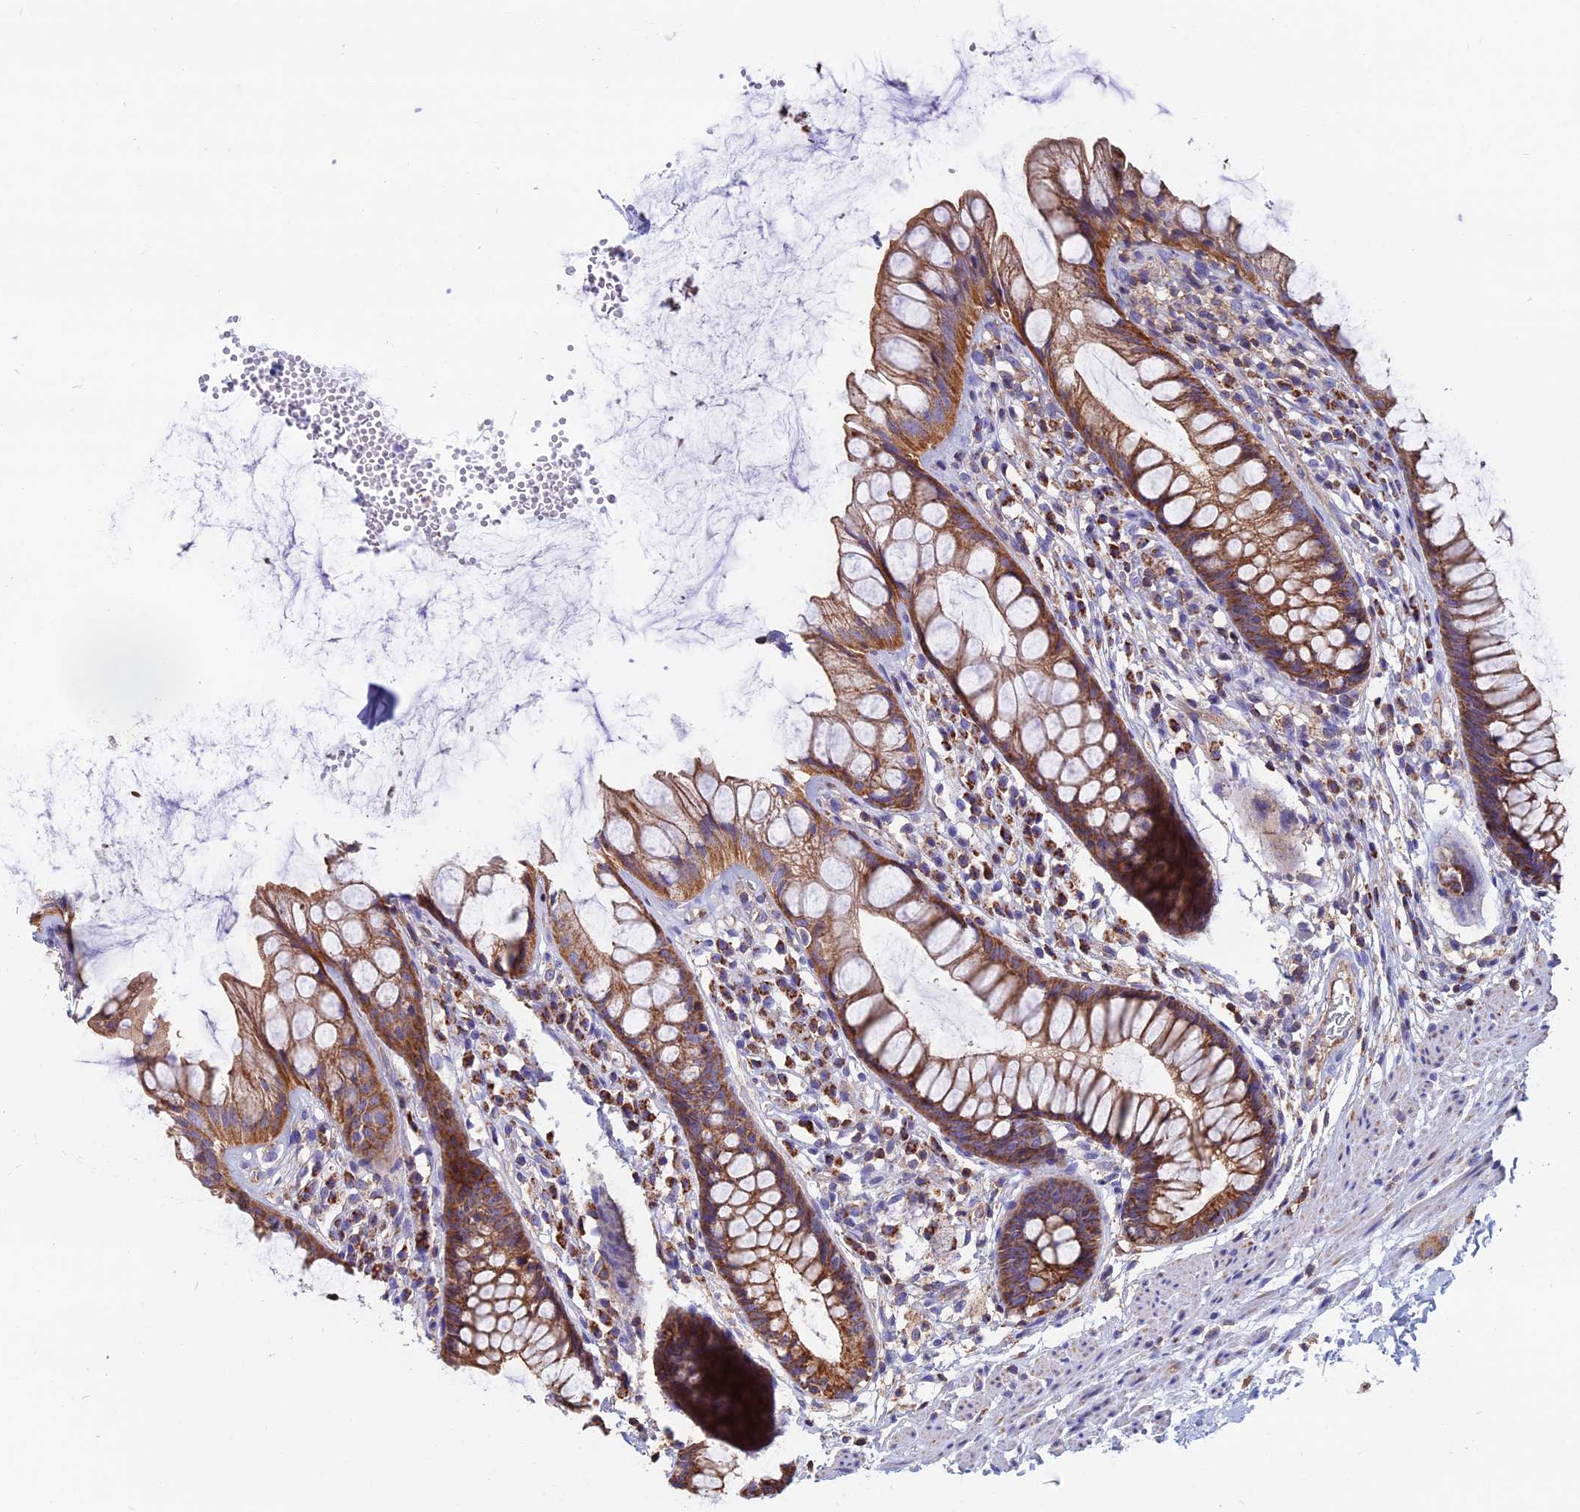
{"staining": {"intensity": "moderate", "quantity": ">75%", "location": "cytoplasmic/membranous"}, "tissue": "rectum", "cell_type": "Glandular cells", "image_type": "normal", "snomed": [{"axis": "morphology", "description": "Normal tissue, NOS"}, {"axis": "topography", "description": "Rectum"}], "caption": "Immunohistochemical staining of unremarkable human rectum displays moderate cytoplasmic/membranous protein expression in approximately >75% of glandular cells. The staining was performed using DAB to visualize the protein expression in brown, while the nuclei were stained in blue with hematoxylin (Magnification: 20x).", "gene": "HSD17B8", "patient": {"sex": "male", "age": 74}}